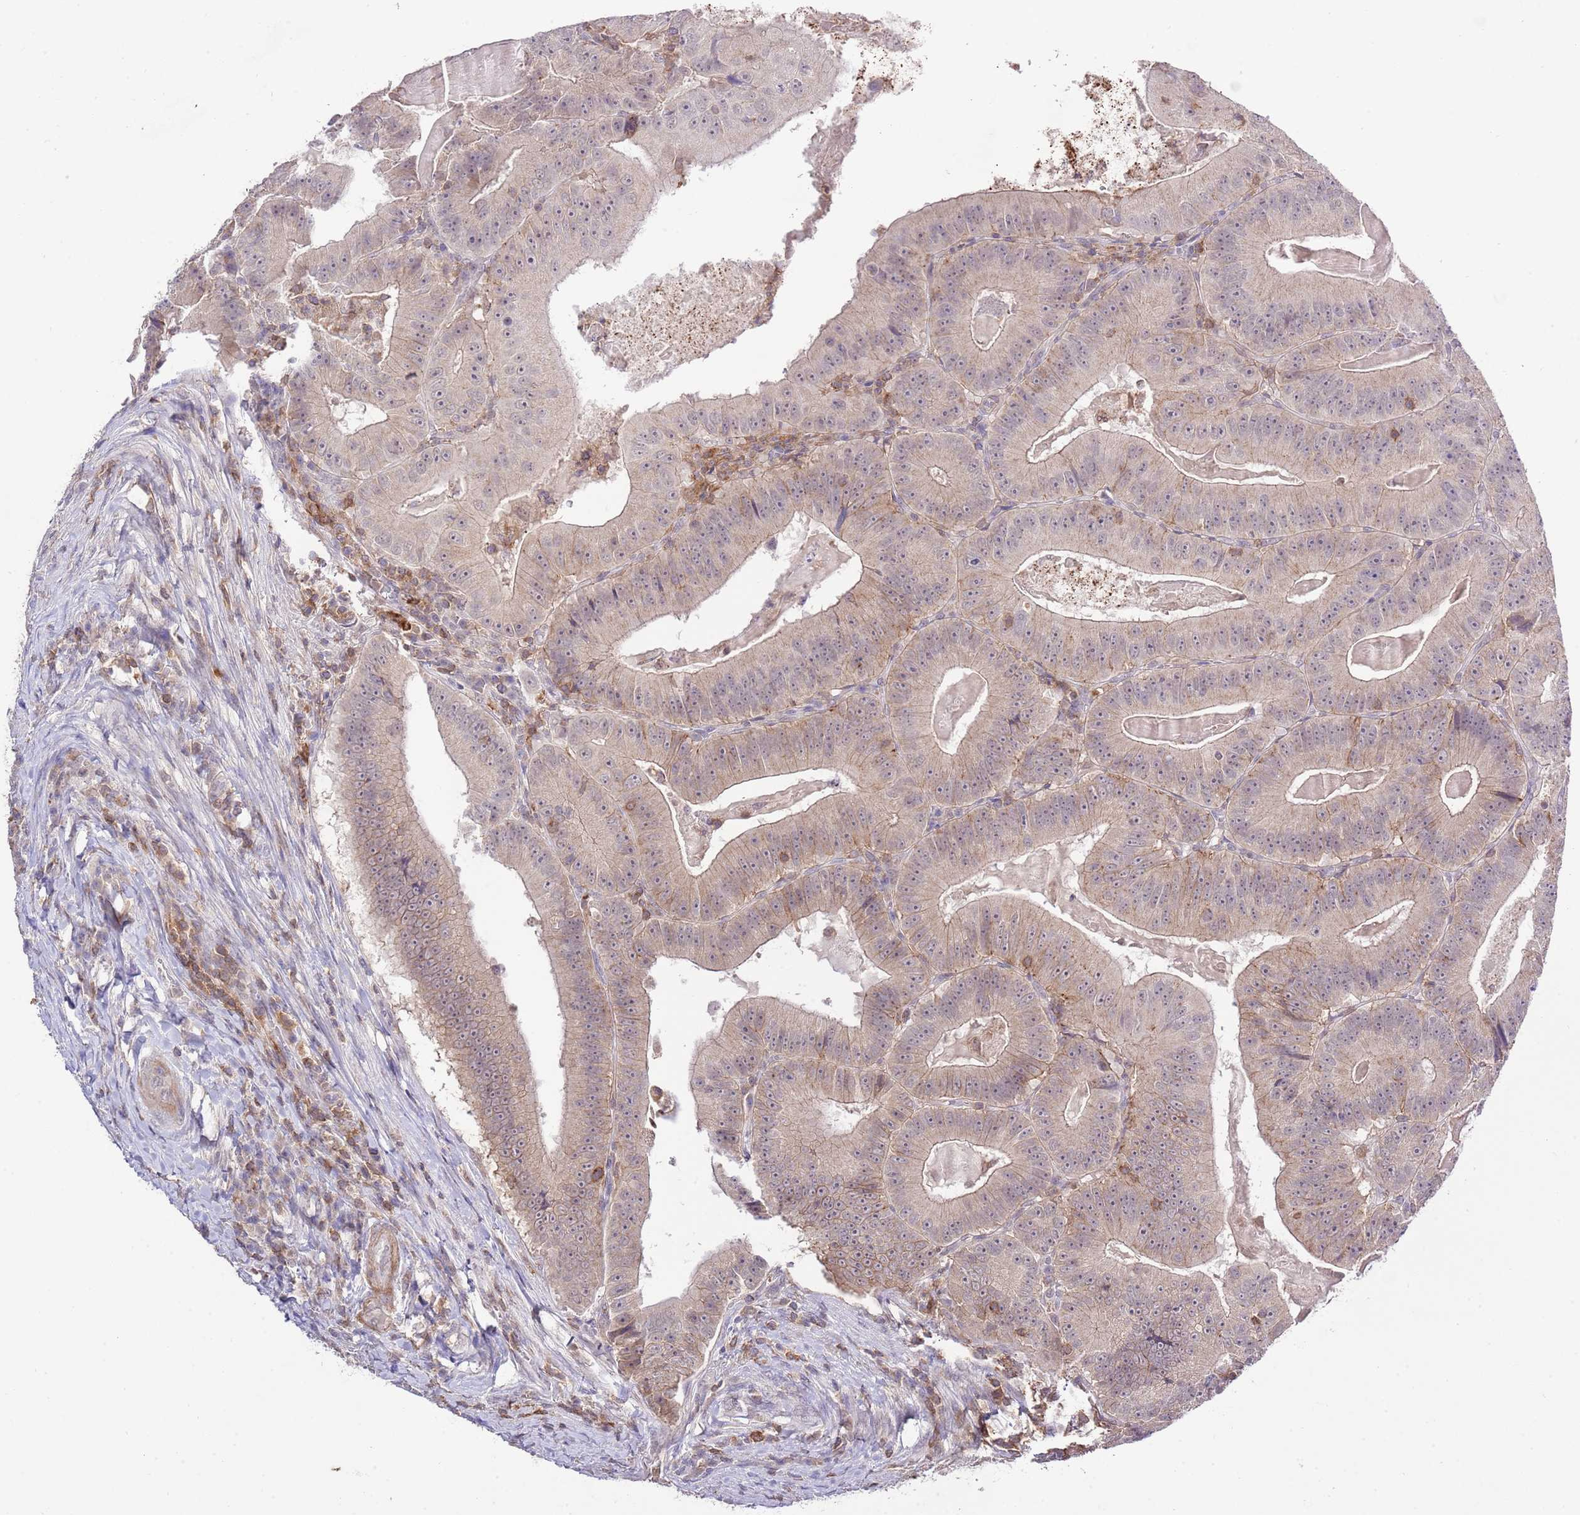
{"staining": {"intensity": "weak", "quantity": "<25%", "location": "cytoplasmic/membranous"}, "tissue": "colorectal cancer", "cell_type": "Tumor cells", "image_type": "cancer", "snomed": [{"axis": "morphology", "description": "Adenocarcinoma, NOS"}, {"axis": "topography", "description": "Colon"}], "caption": "High power microscopy micrograph of an immunohistochemistry micrograph of colorectal cancer, revealing no significant staining in tumor cells. The staining is performed using DAB brown chromogen with nuclei counter-stained in using hematoxylin.", "gene": "EFHD1", "patient": {"sex": "female", "age": 86}}